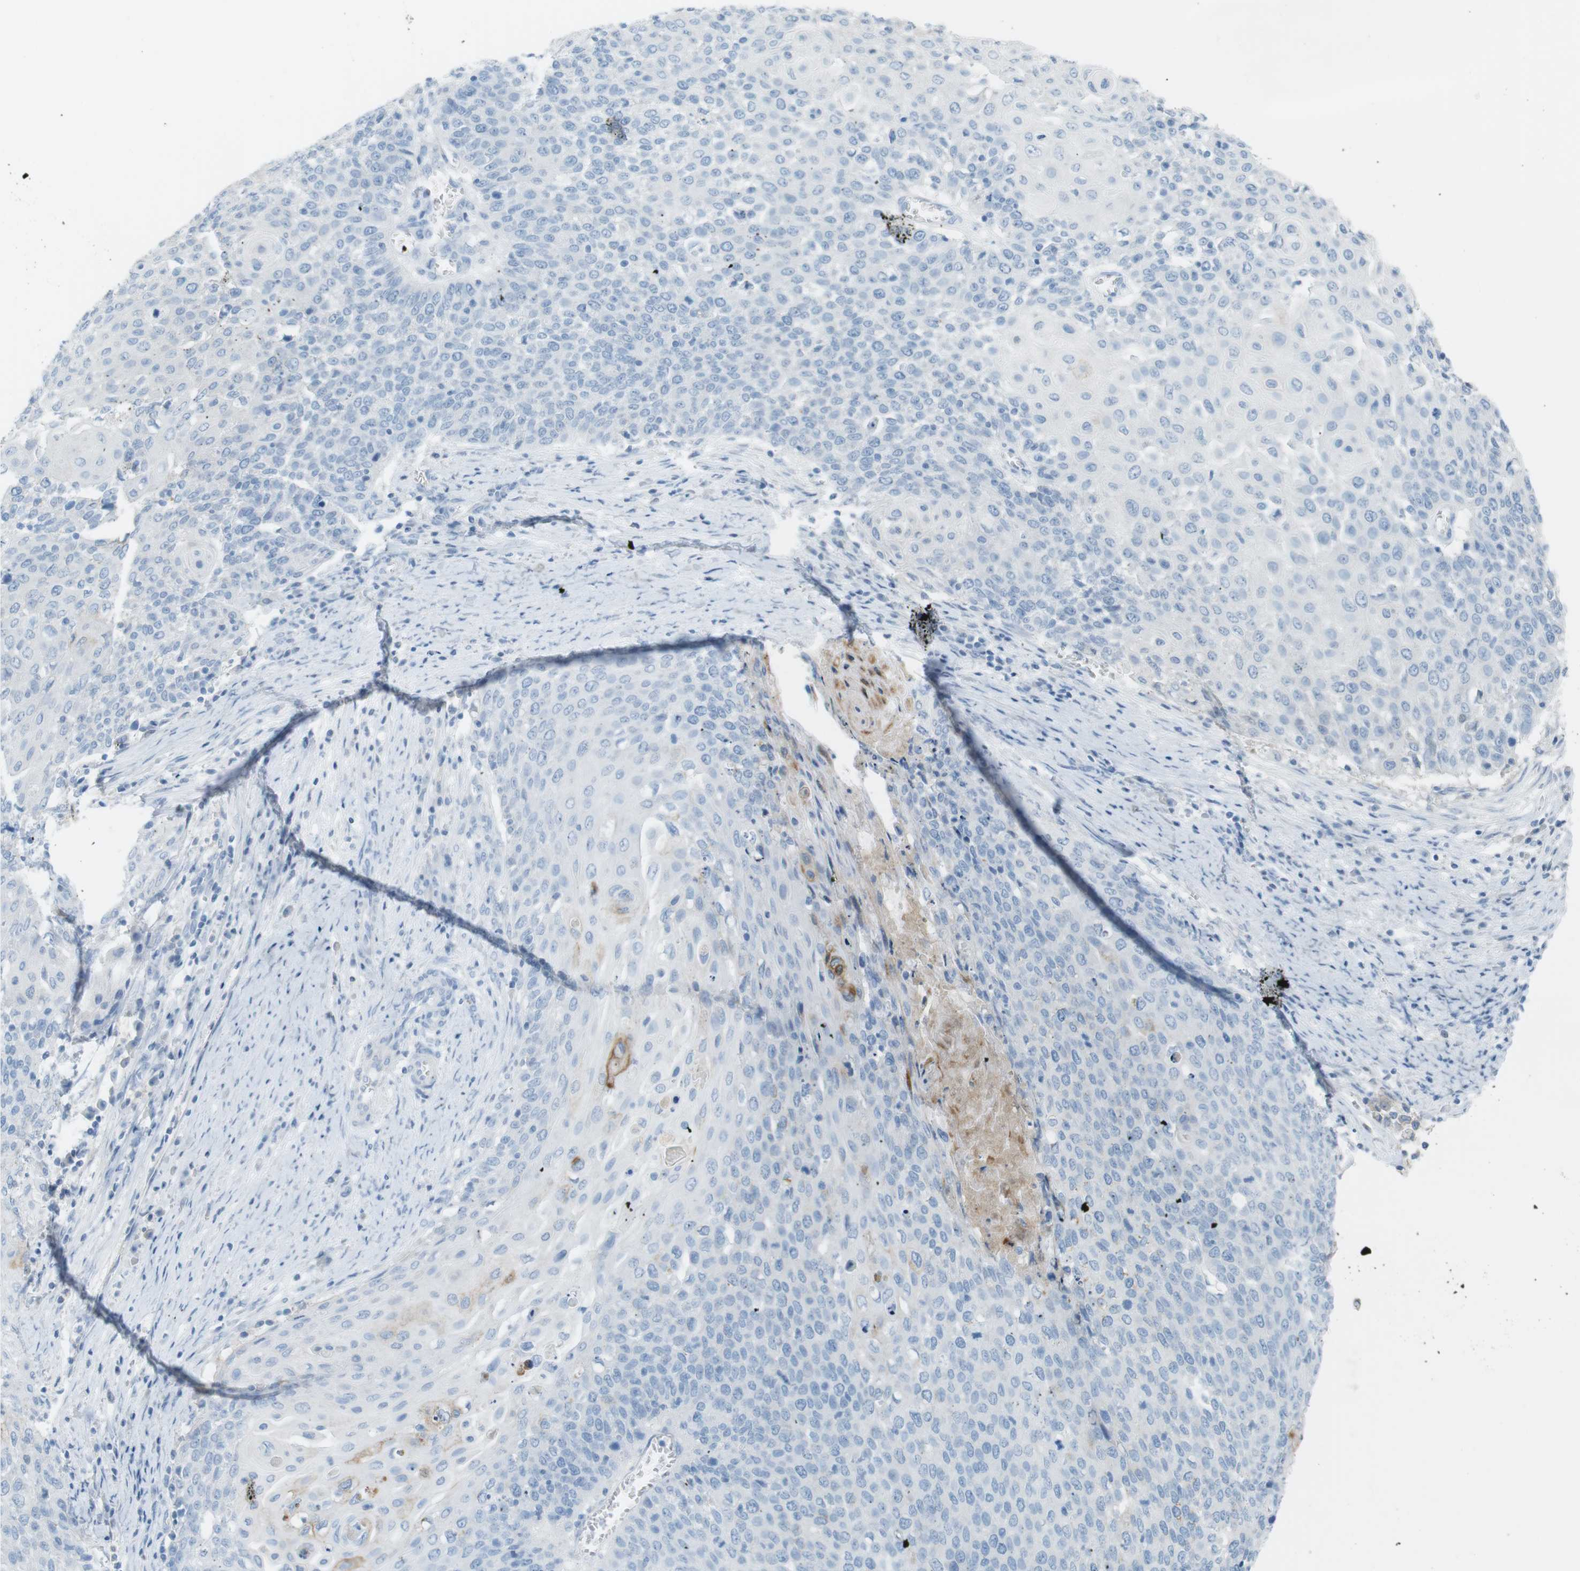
{"staining": {"intensity": "negative", "quantity": "none", "location": "none"}, "tissue": "cervical cancer", "cell_type": "Tumor cells", "image_type": "cancer", "snomed": [{"axis": "morphology", "description": "Squamous cell carcinoma, NOS"}, {"axis": "topography", "description": "Cervix"}], "caption": "Protein analysis of squamous cell carcinoma (cervical) exhibits no significant expression in tumor cells.", "gene": "AZGP1", "patient": {"sex": "female", "age": 39}}